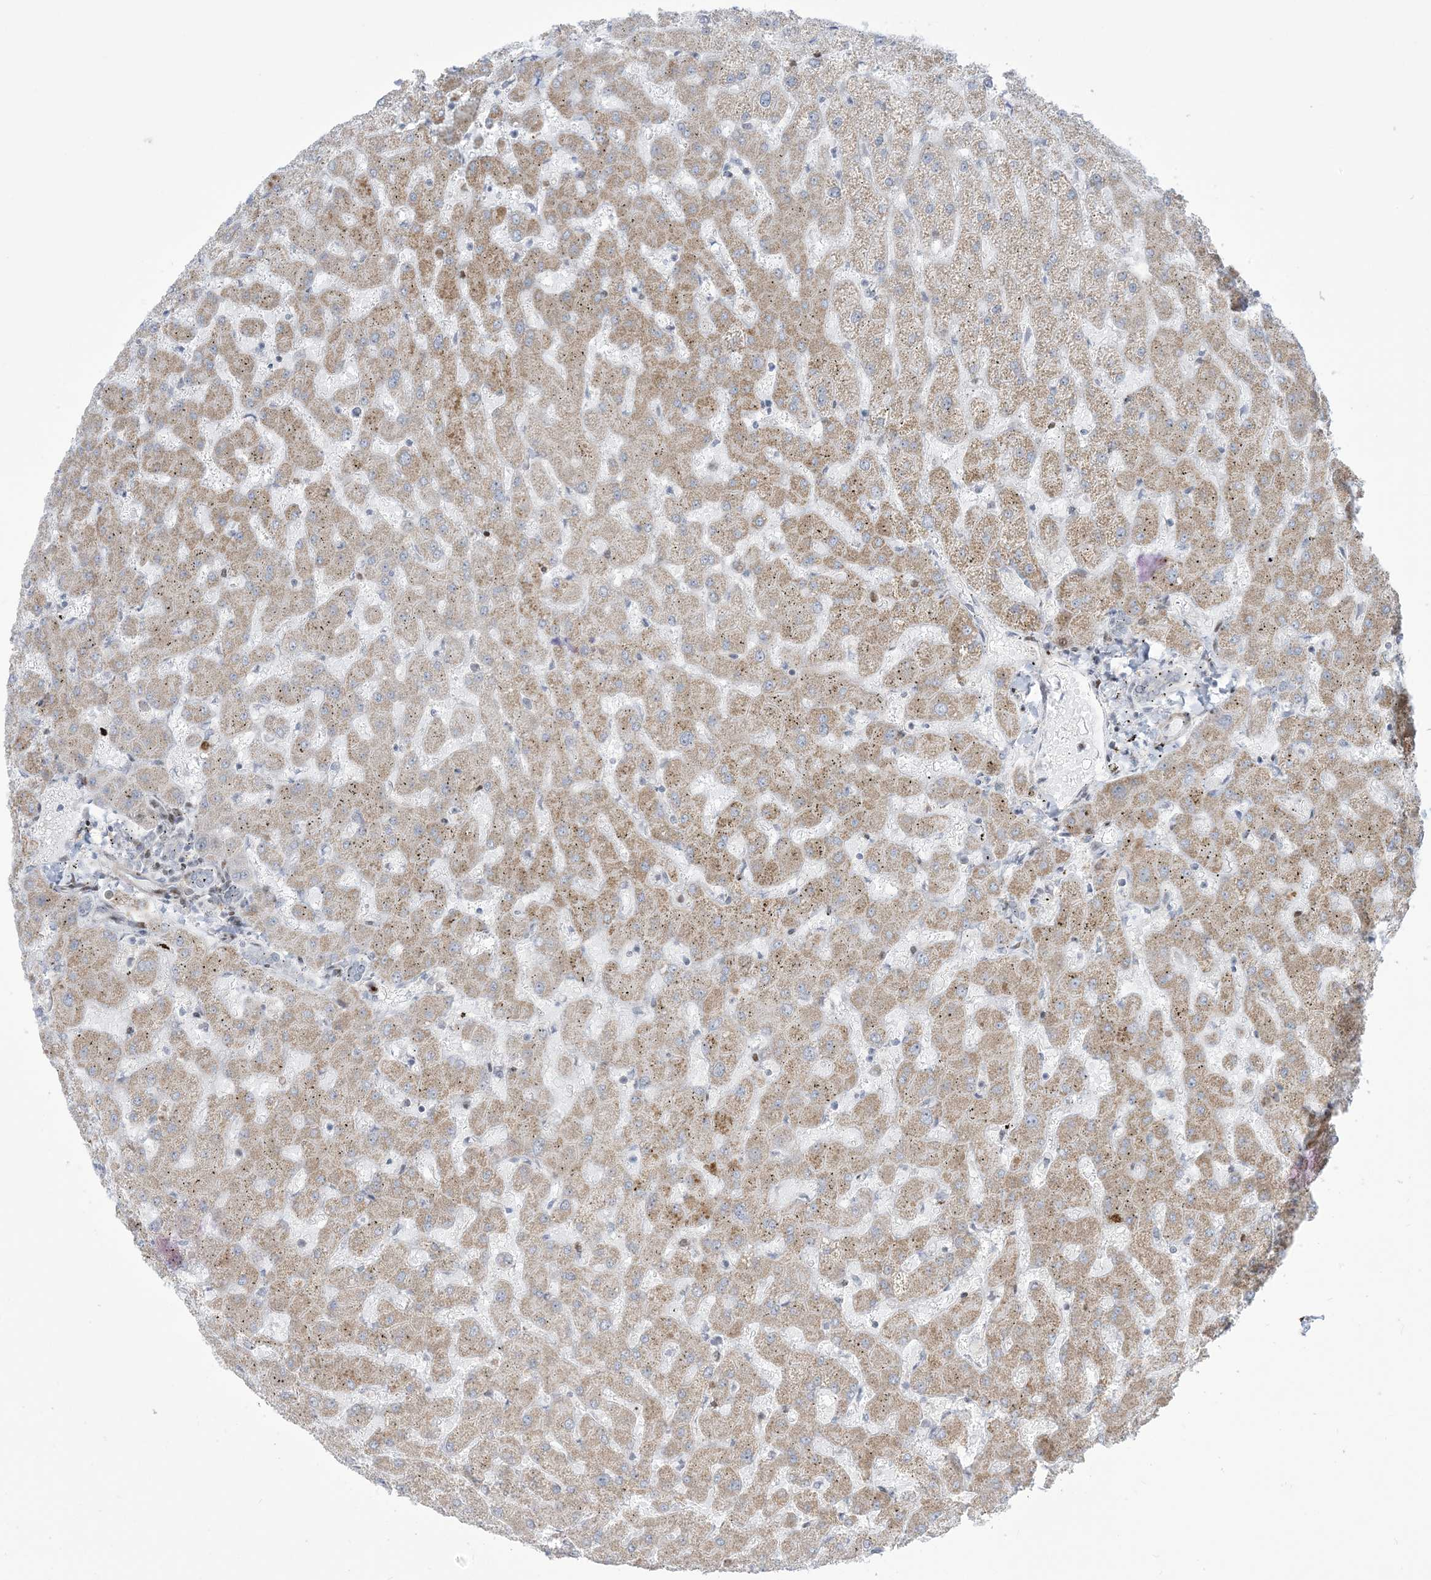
{"staining": {"intensity": "negative", "quantity": "none", "location": "none"}, "tissue": "liver", "cell_type": "Cholangiocytes", "image_type": "normal", "snomed": [{"axis": "morphology", "description": "Normal tissue, NOS"}, {"axis": "topography", "description": "Liver"}], "caption": "Liver stained for a protein using IHC exhibits no staining cholangiocytes.", "gene": "AFTPH", "patient": {"sex": "female", "age": 63}}